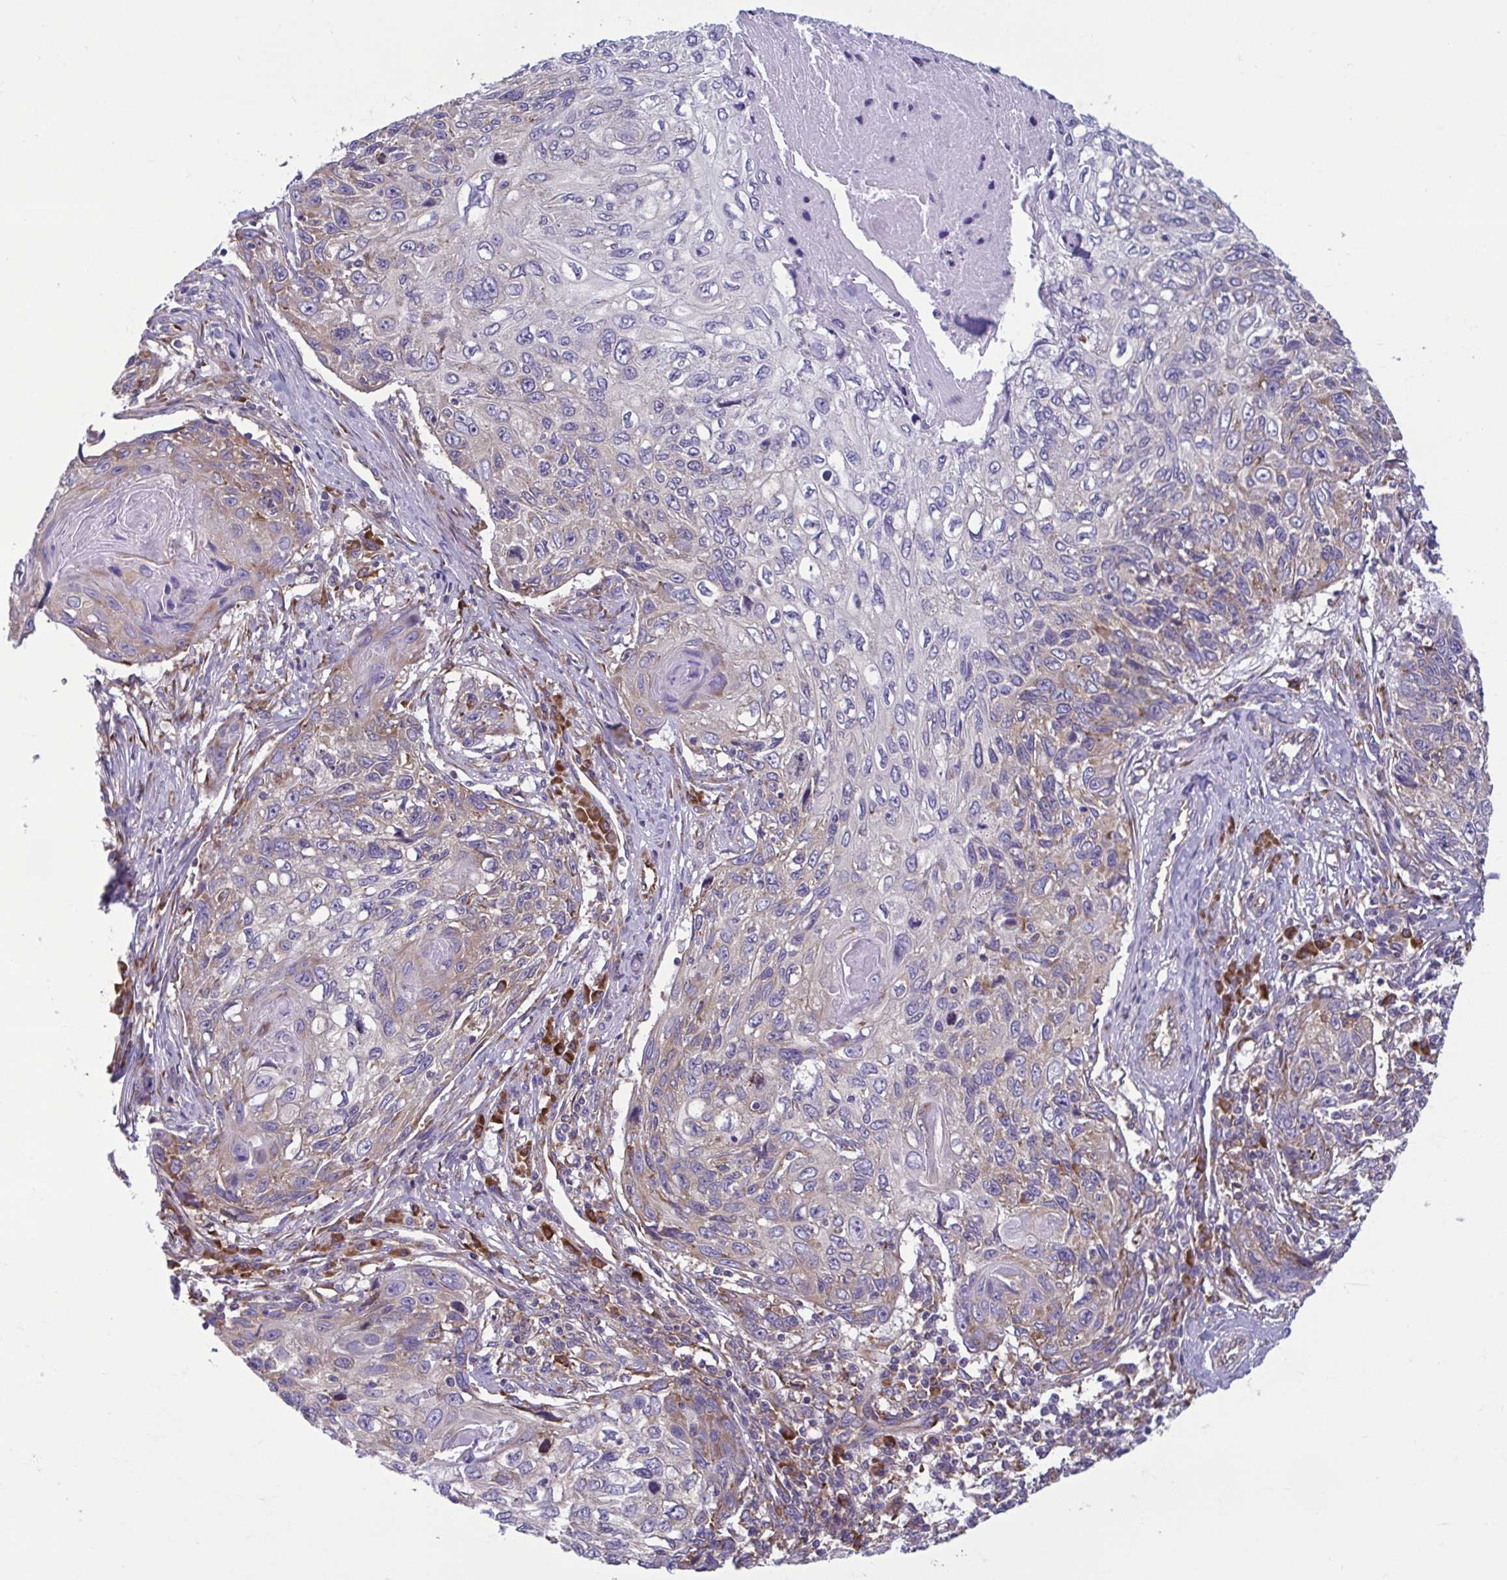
{"staining": {"intensity": "moderate", "quantity": "<25%", "location": "cytoplasmic/membranous"}, "tissue": "skin cancer", "cell_type": "Tumor cells", "image_type": "cancer", "snomed": [{"axis": "morphology", "description": "Squamous cell carcinoma, NOS"}, {"axis": "topography", "description": "Skin"}], "caption": "Protein expression by IHC shows moderate cytoplasmic/membranous expression in about <25% of tumor cells in skin cancer.", "gene": "RPS16", "patient": {"sex": "male", "age": 92}}